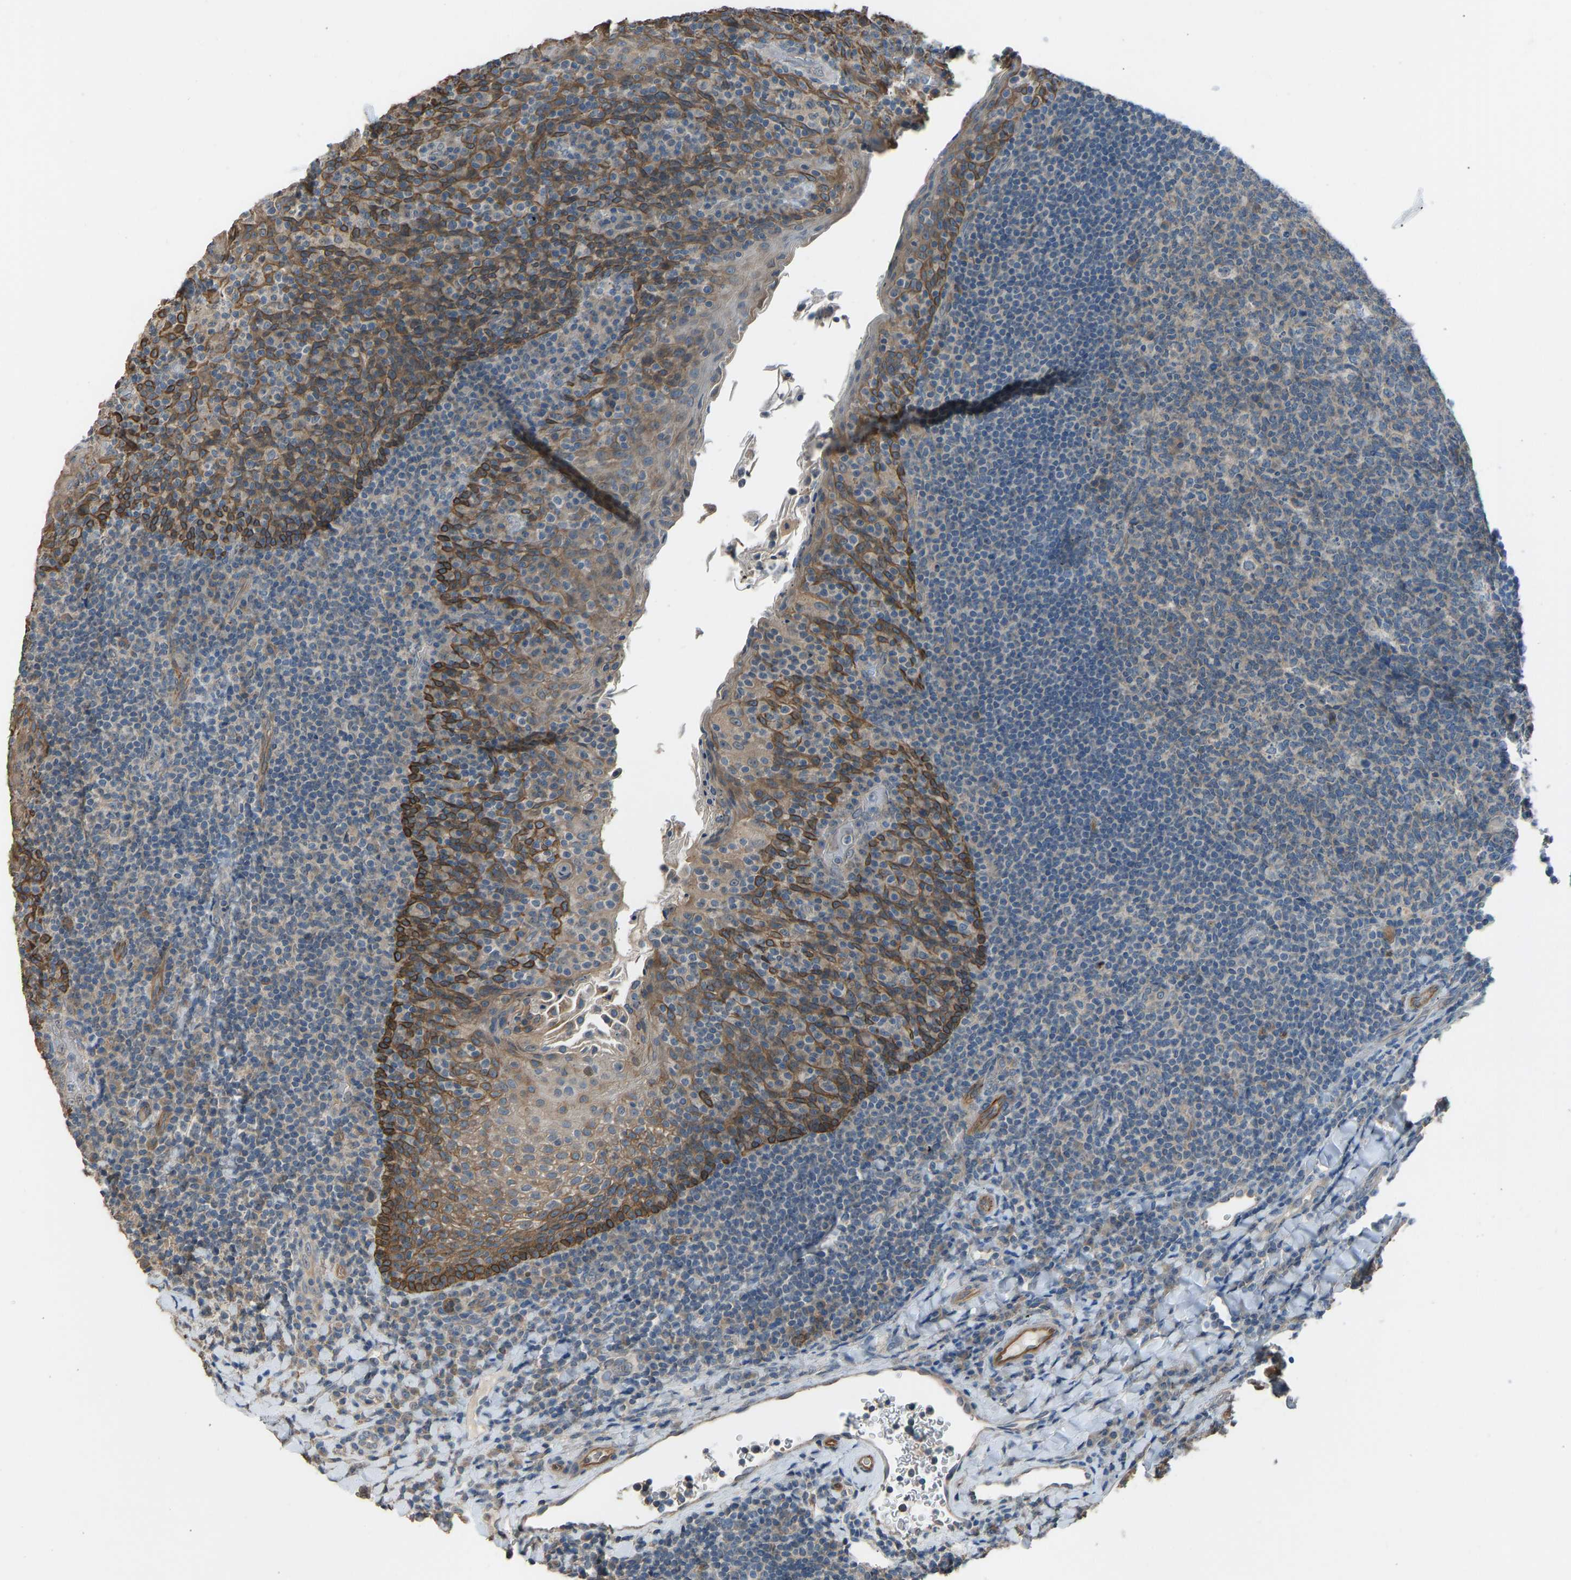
{"staining": {"intensity": "weak", "quantity": "25%-75%", "location": "cytoplasmic/membranous"}, "tissue": "tonsil", "cell_type": "Germinal center cells", "image_type": "normal", "snomed": [{"axis": "morphology", "description": "Normal tissue, NOS"}, {"axis": "topography", "description": "Tonsil"}], "caption": "This is an image of immunohistochemistry staining of unremarkable tonsil, which shows weak positivity in the cytoplasmic/membranous of germinal center cells.", "gene": "SLC43A1", "patient": {"sex": "male", "age": 17}}